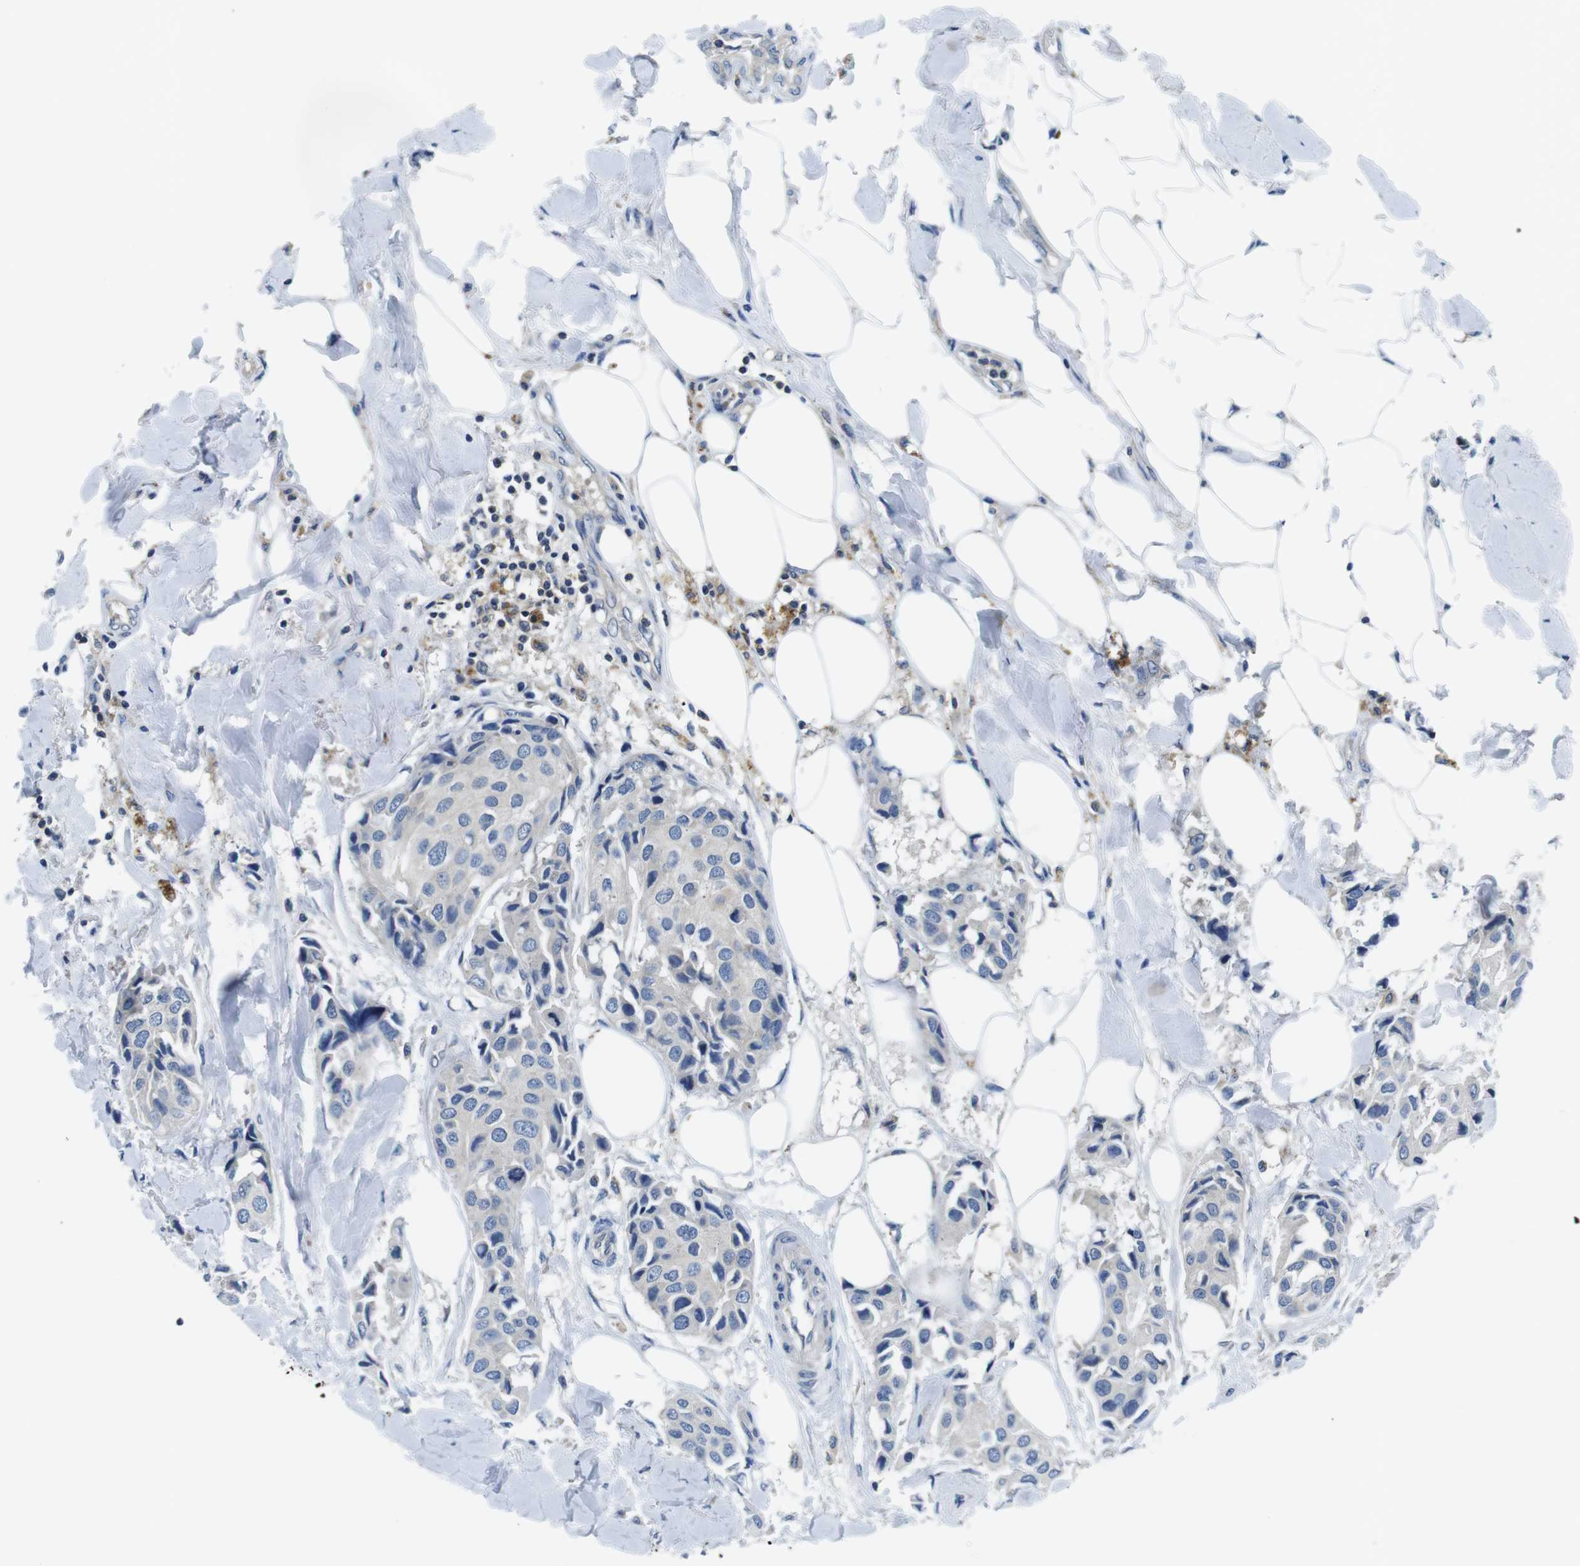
{"staining": {"intensity": "negative", "quantity": "none", "location": "none"}, "tissue": "breast cancer", "cell_type": "Tumor cells", "image_type": "cancer", "snomed": [{"axis": "morphology", "description": "Duct carcinoma"}, {"axis": "topography", "description": "Breast"}], "caption": "This is an immunohistochemistry micrograph of human breast intraductal carcinoma. There is no positivity in tumor cells.", "gene": "PIK3CD", "patient": {"sex": "female", "age": 80}}